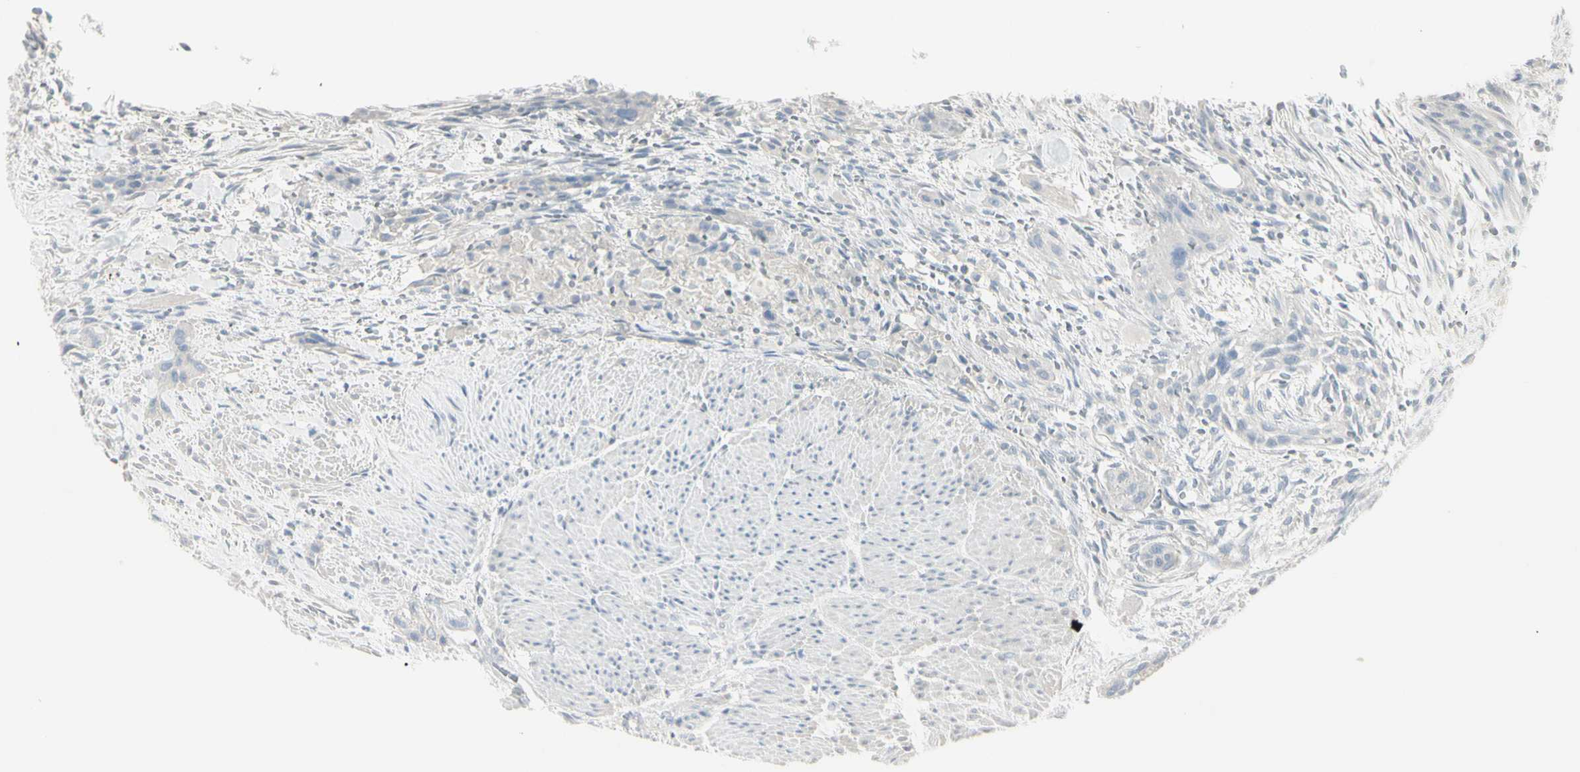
{"staining": {"intensity": "negative", "quantity": "none", "location": "none"}, "tissue": "urothelial cancer", "cell_type": "Tumor cells", "image_type": "cancer", "snomed": [{"axis": "morphology", "description": "Urothelial carcinoma, High grade"}, {"axis": "topography", "description": "Urinary bladder"}], "caption": "The micrograph reveals no staining of tumor cells in high-grade urothelial carcinoma.", "gene": "PIP", "patient": {"sex": "male", "age": 35}}